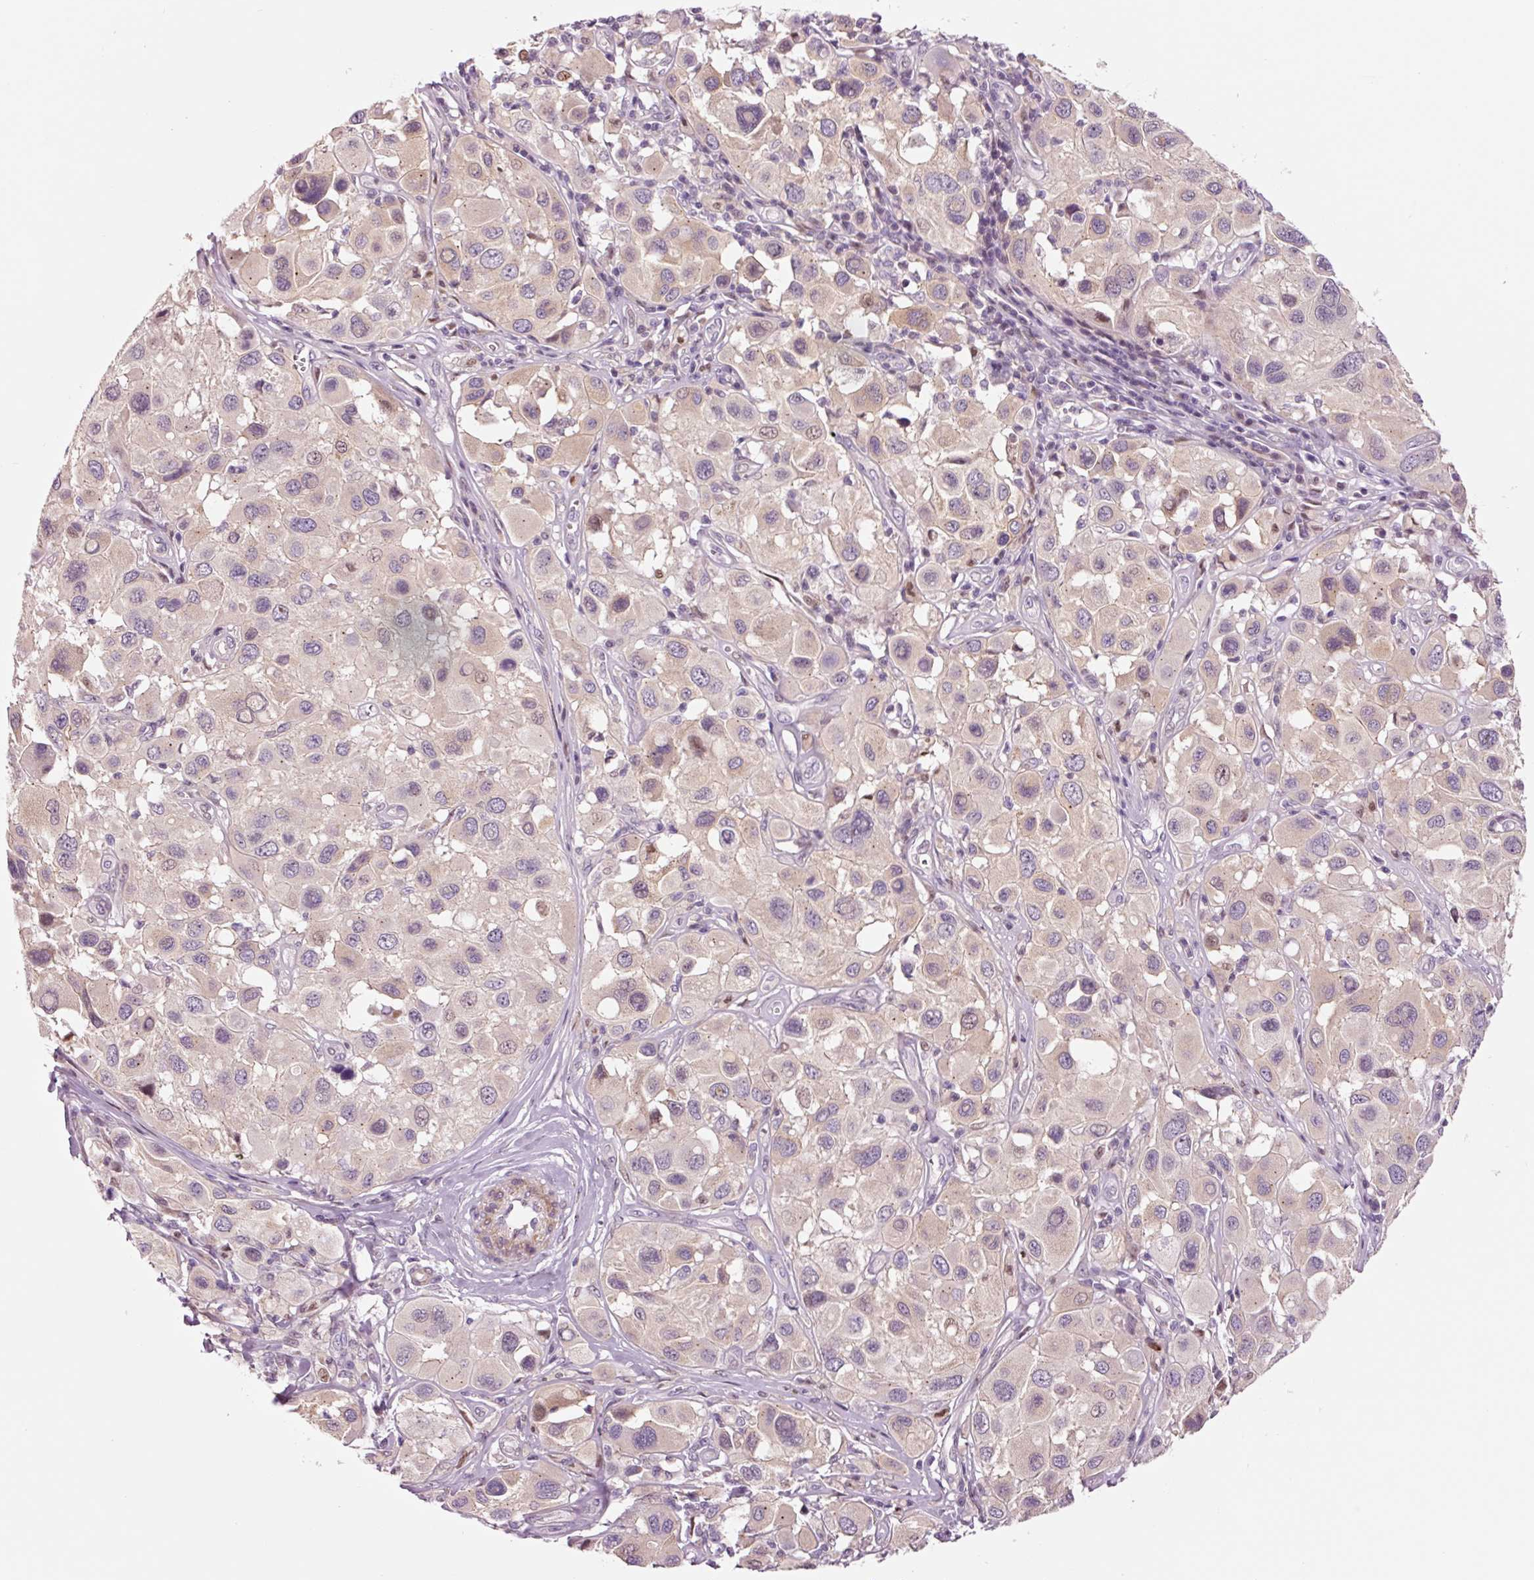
{"staining": {"intensity": "weak", "quantity": "<25%", "location": "cytoplasmic/membranous,nuclear"}, "tissue": "melanoma", "cell_type": "Tumor cells", "image_type": "cancer", "snomed": [{"axis": "morphology", "description": "Malignant melanoma, Metastatic site"}, {"axis": "topography", "description": "Skin"}], "caption": "An immunohistochemistry (IHC) histopathology image of melanoma is shown. There is no staining in tumor cells of melanoma.", "gene": "DAPP1", "patient": {"sex": "male", "age": 41}}